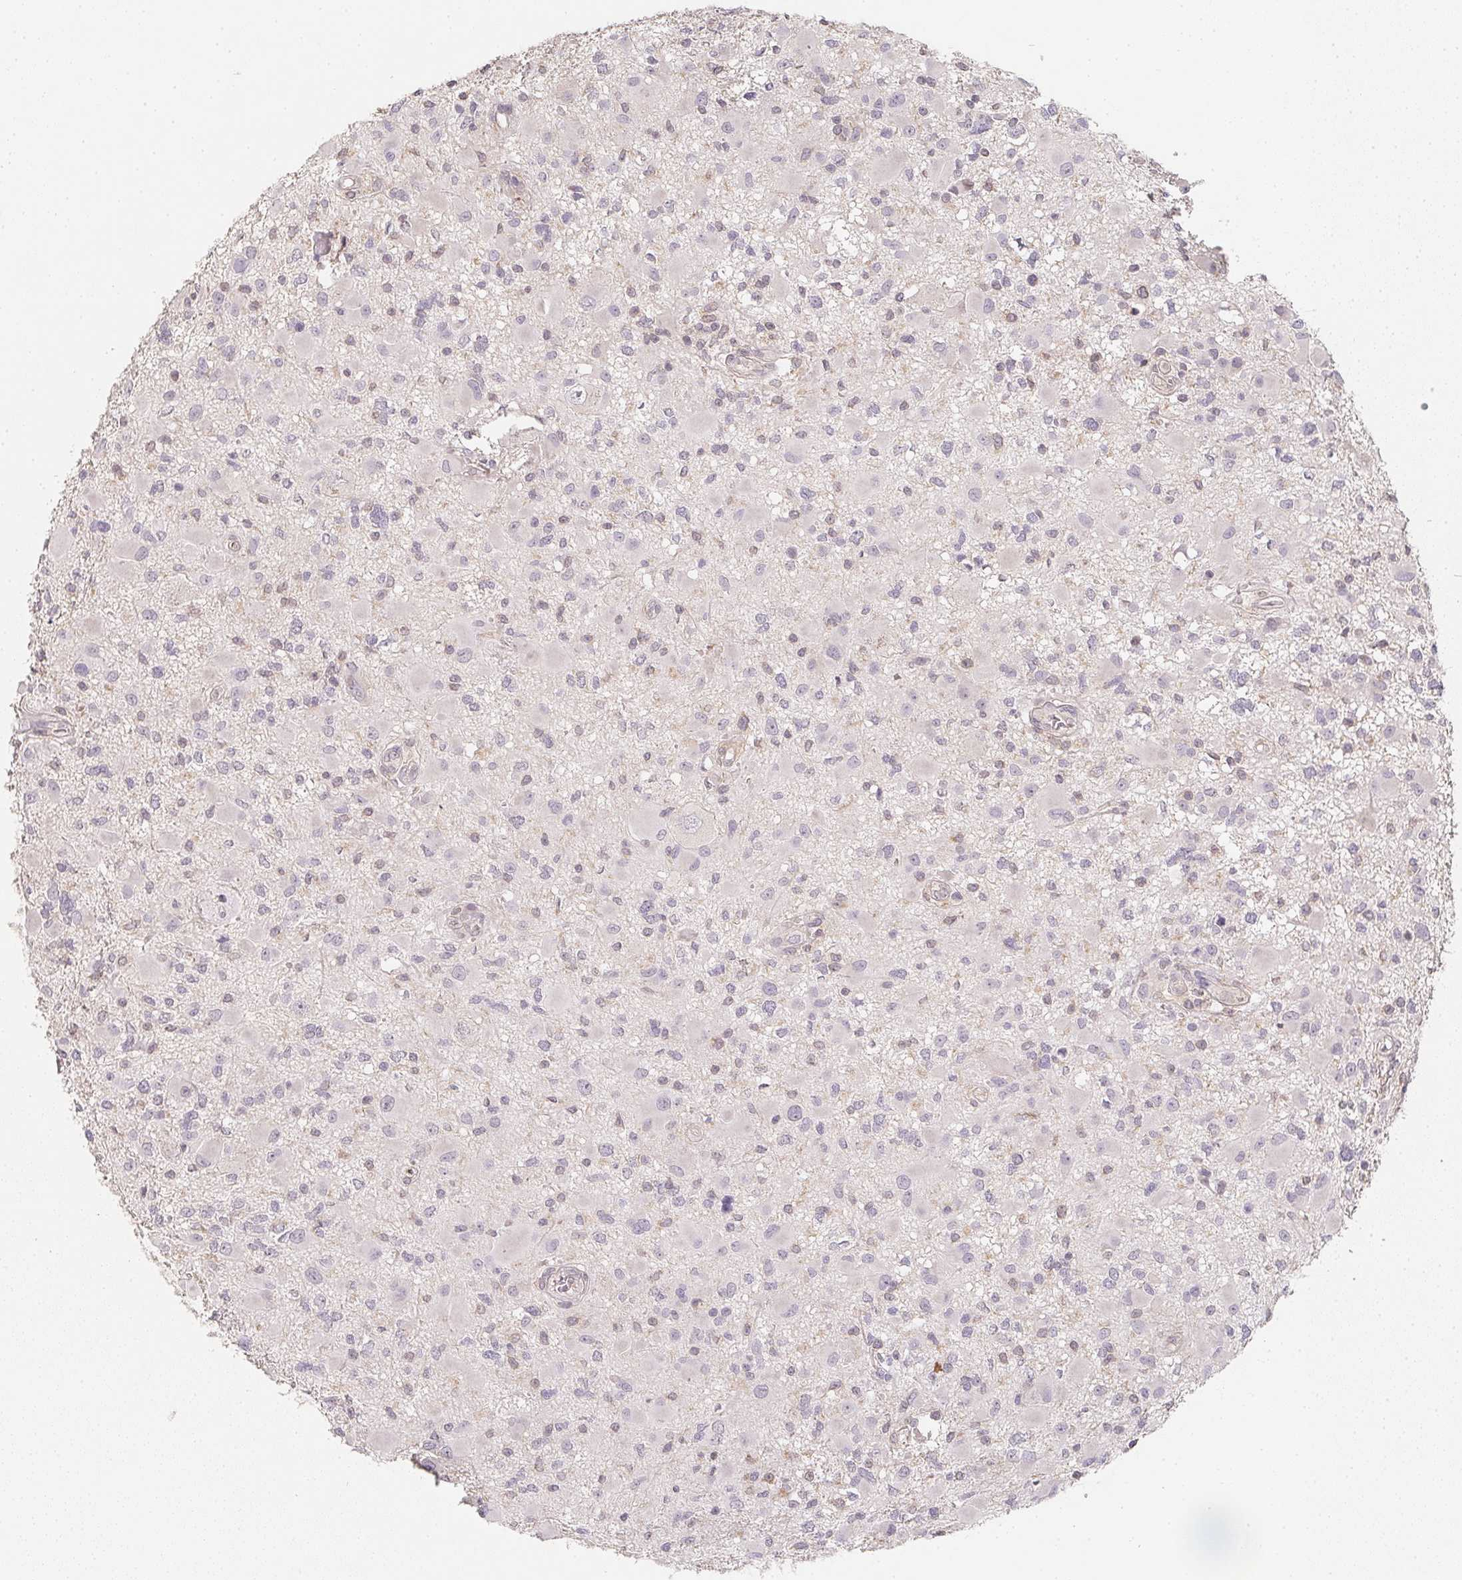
{"staining": {"intensity": "negative", "quantity": "none", "location": "none"}, "tissue": "glioma", "cell_type": "Tumor cells", "image_type": "cancer", "snomed": [{"axis": "morphology", "description": "Glioma, malignant, High grade"}, {"axis": "topography", "description": "Brain"}], "caption": "This is an immunohistochemistry photomicrograph of human malignant high-grade glioma. There is no staining in tumor cells.", "gene": "SOAT1", "patient": {"sex": "male", "age": 54}}